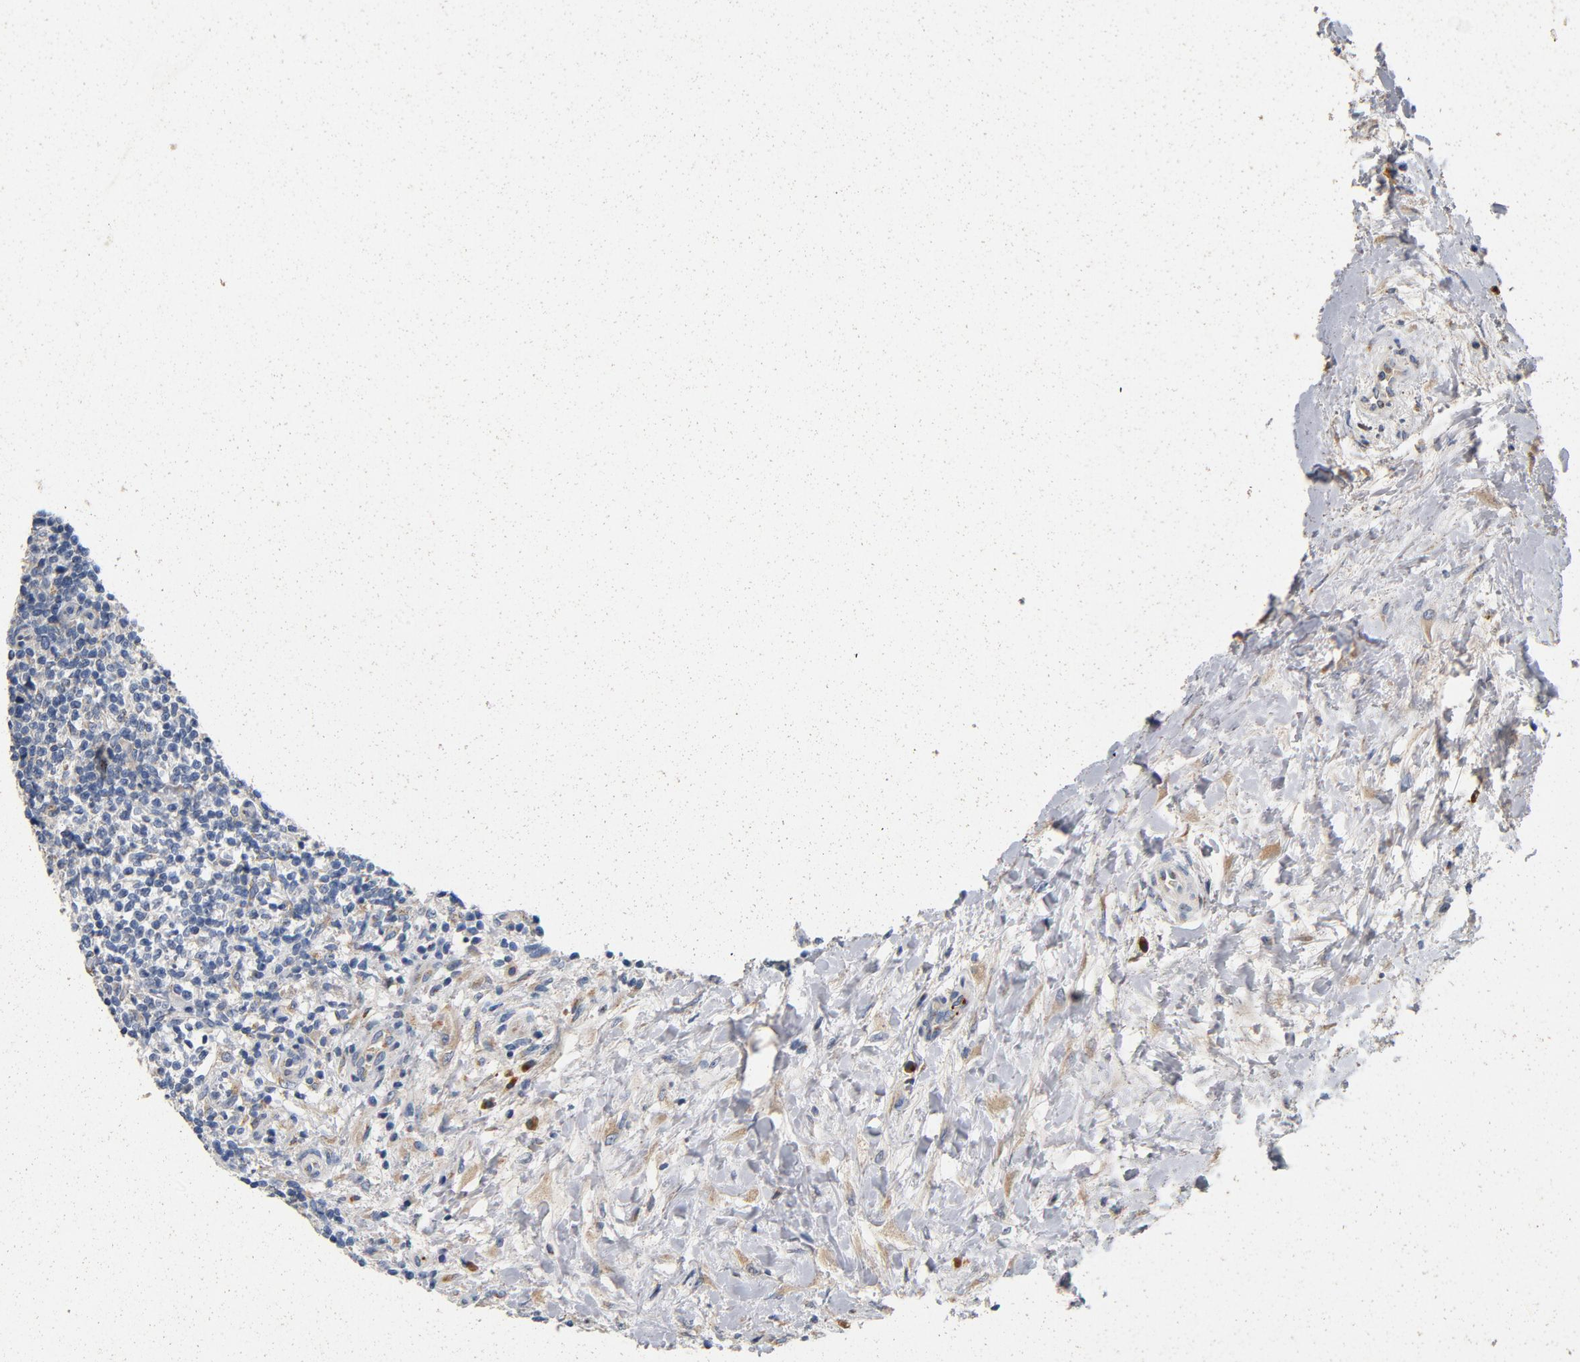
{"staining": {"intensity": "negative", "quantity": "none", "location": "none"}, "tissue": "lymphoma", "cell_type": "Tumor cells", "image_type": "cancer", "snomed": [{"axis": "morphology", "description": "Malignant lymphoma, non-Hodgkin's type, Low grade"}, {"axis": "topography", "description": "Lymph node"}], "caption": "A high-resolution micrograph shows IHC staining of lymphoma, which displays no significant expression in tumor cells. (DAB immunohistochemistry, high magnification).", "gene": "LMAN2", "patient": {"sex": "female", "age": 76}}